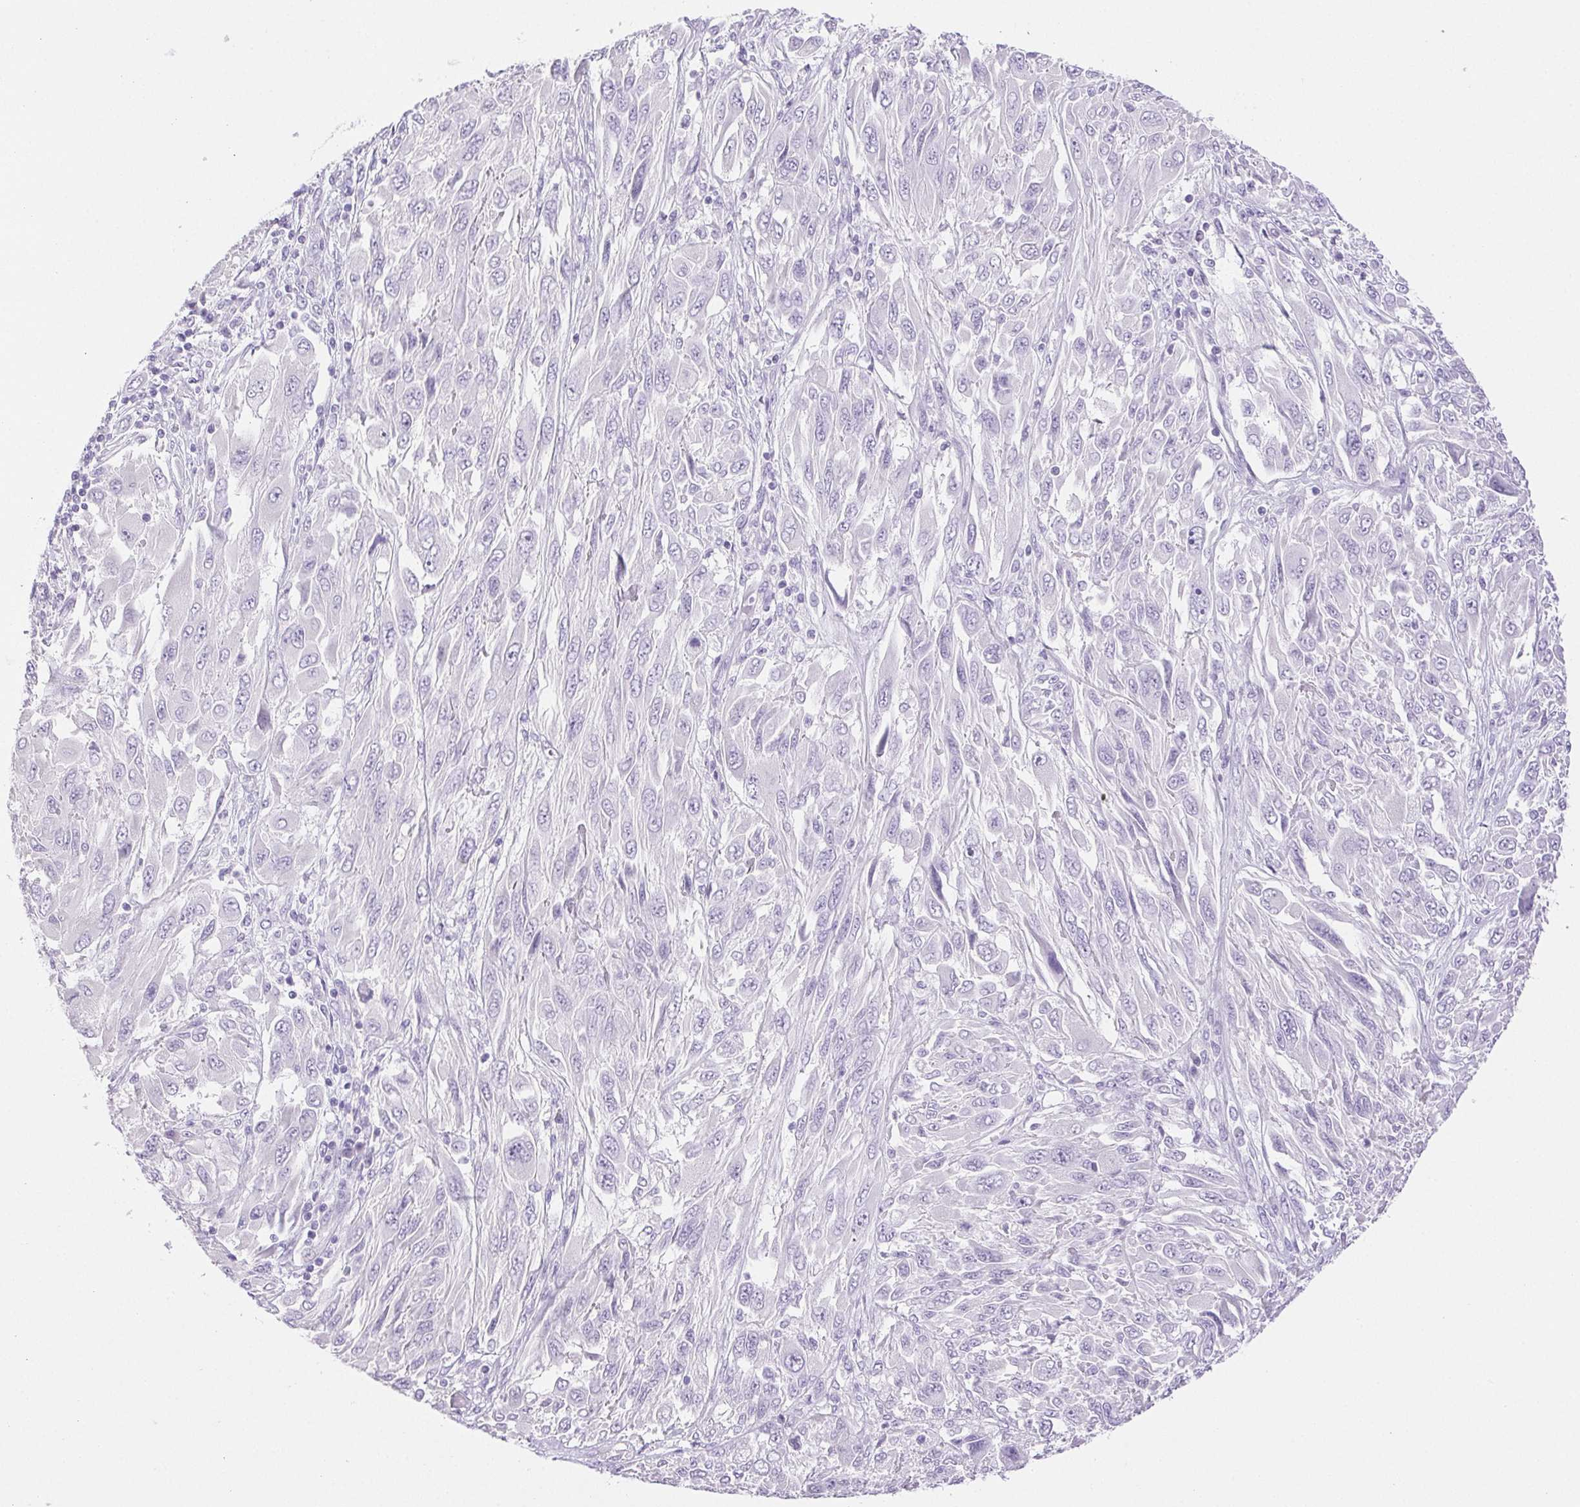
{"staining": {"intensity": "negative", "quantity": "none", "location": "none"}, "tissue": "melanoma", "cell_type": "Tumor cells", "image_type": "cancer", "snomed": [{"axis": "morphology", "description": "Malignant melanoma, NOS"}, {"axis": "topography", "description": "Skin"}], "caption": "This is a histopathology image of IHC staining of melanoma, which shows no expression in tumor cells.", "gene": "PAPPA2", "patient": {"sex": "female", "age": 91}}